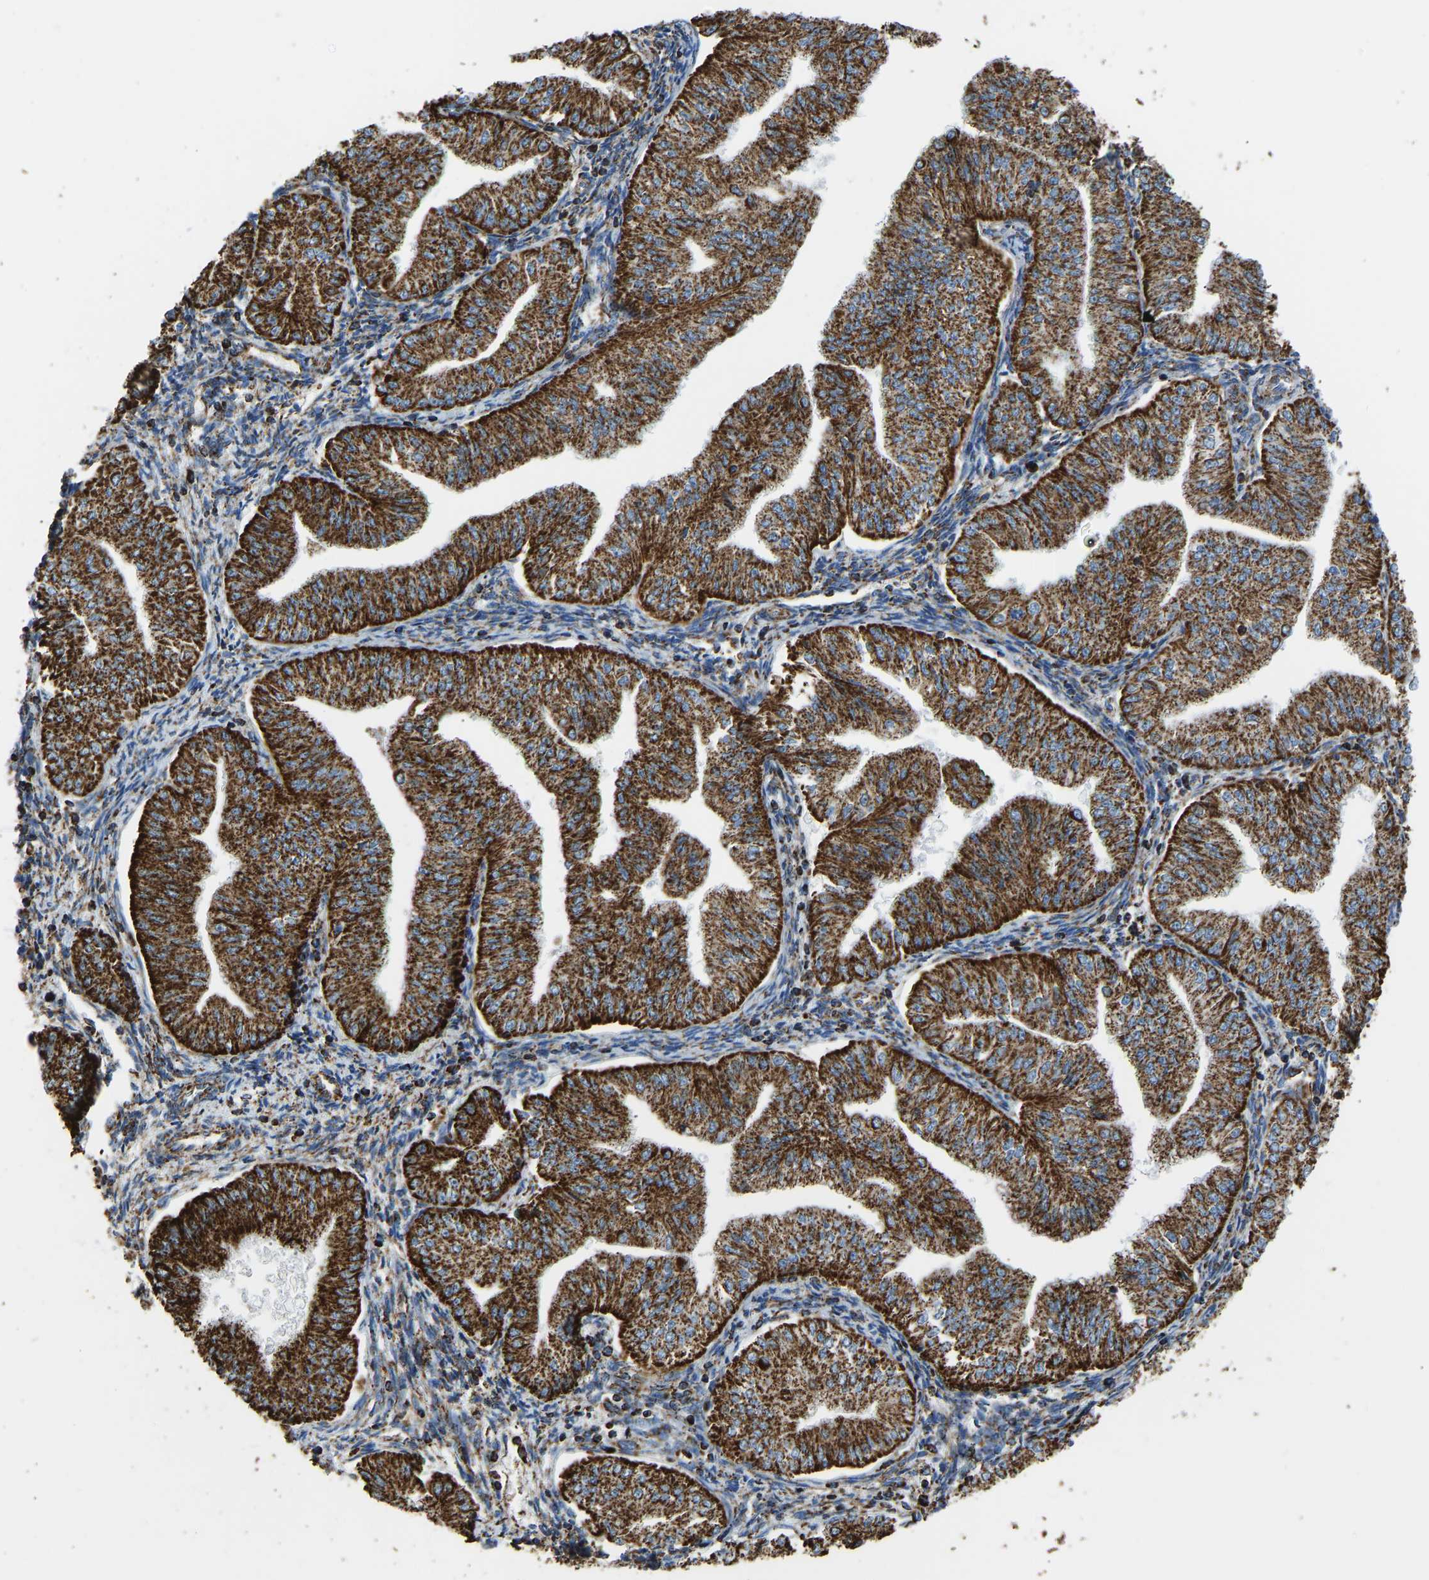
{"staining": {"intensity": "strong", "quantity": ">75%", "location": "cytoplasmic/membranous"}, "tissue": "endometrial cancer", "cell_type": "Tumor cells", "image_type": "cancer", "snomed": [{"axis": "morphology", "description": "Normal tissue, NOS"}, {"axis": "morphology", "description": "Adenocarcinoma, NOS"}, {"axis": "topography", "description": "Endometrium"}], "caption": "A high-resolution photomicrograph shows immunohistochemistry staining of endometrial adenocarcinoma, which displays strong cytoplasmic/membranous positivity in about >75% of tumor cells.", "gene": "IRX6", "patient": {"sex": "female", "age": 53}}